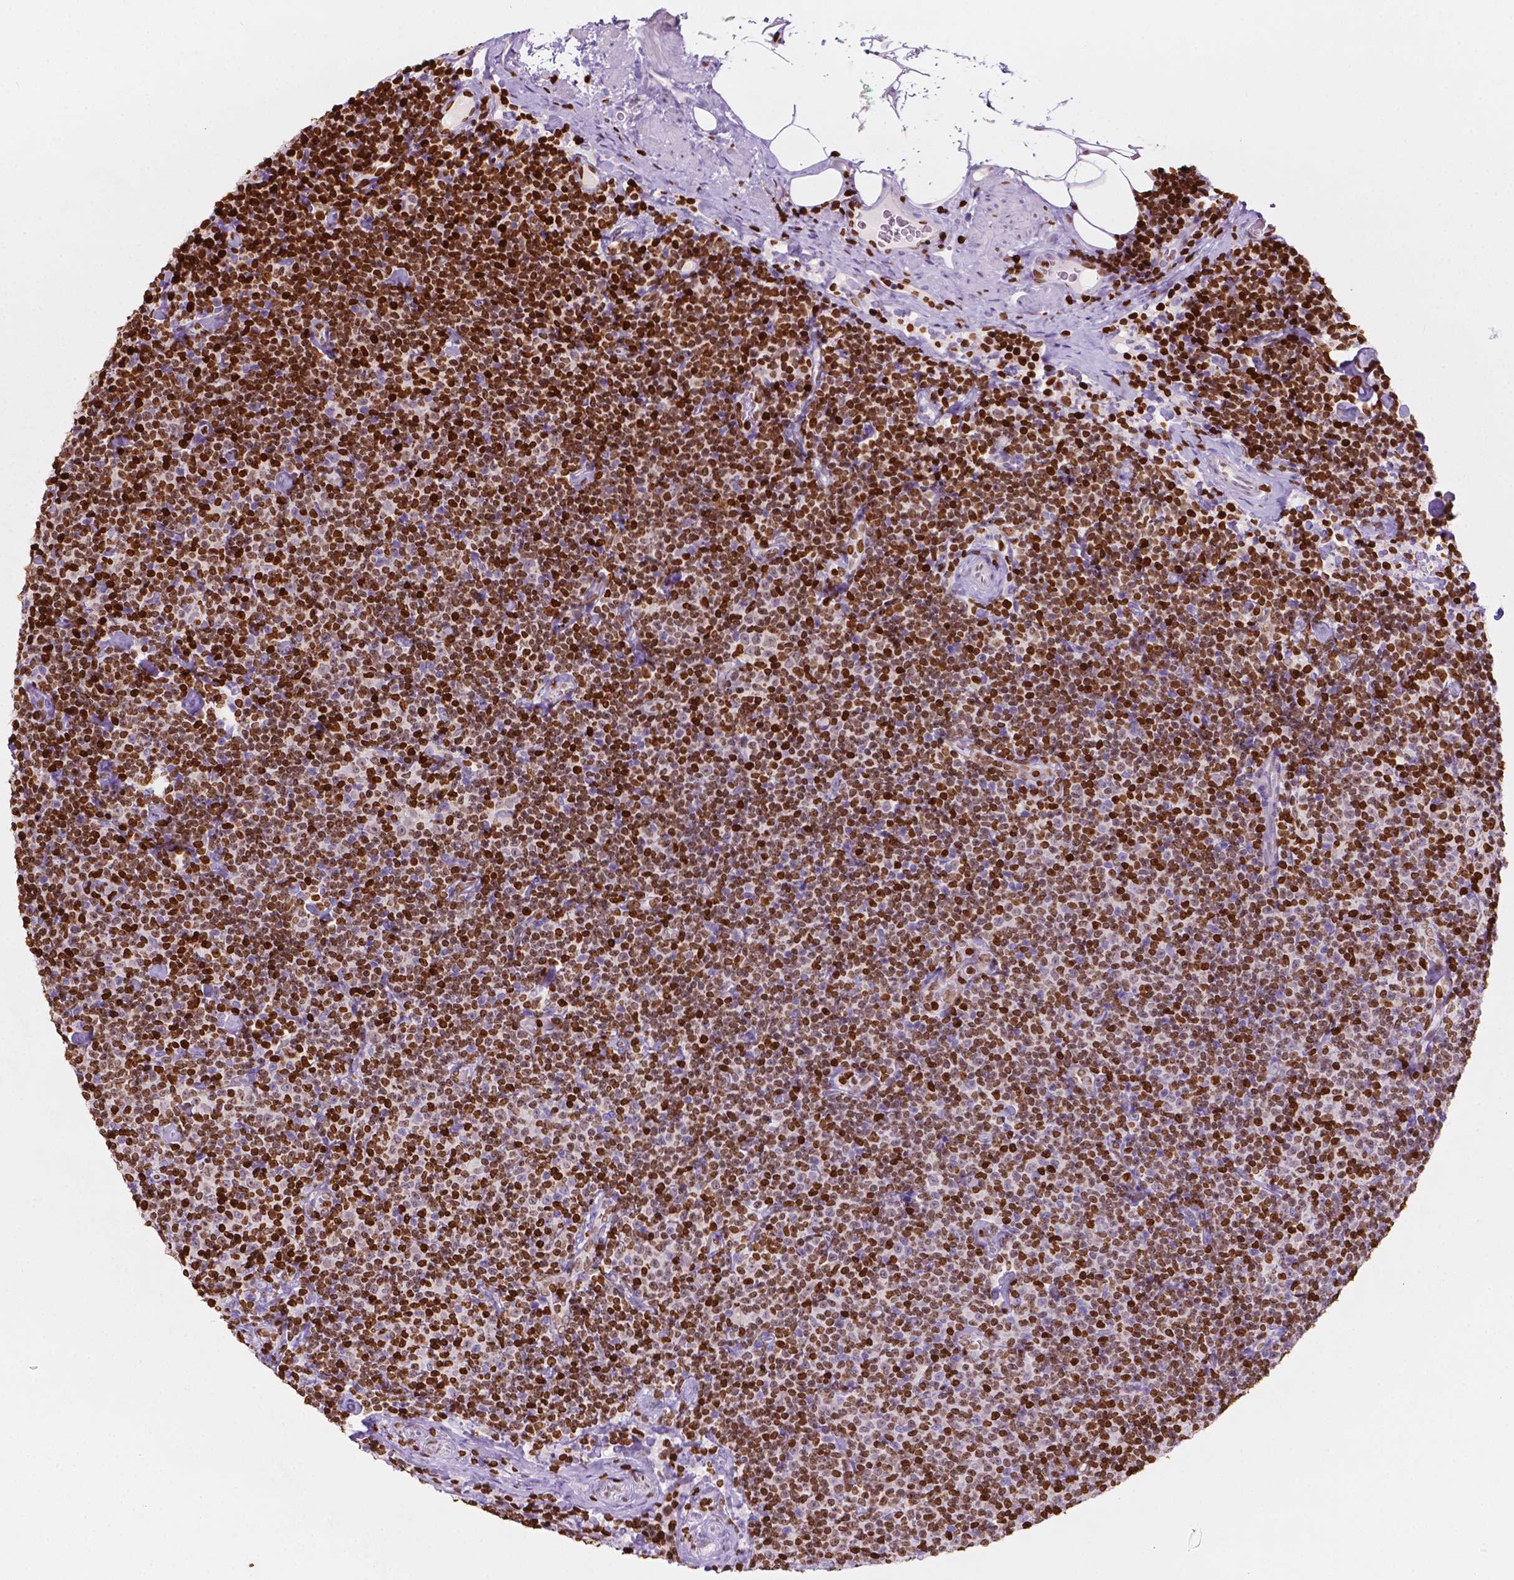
{"staining": {"intensity": "strong", "quantity": ">75%", "location": "nuclear"}, "tissue": "lymphoma", "cell_type": "Tumor cells", "image_type": "cancer", "snomed": [{"axis": "morphology", "description": "Malignant lymphoma, non-Hodgkin's type, Low grade"}, {"axis": "topography", "description": "Lymph node"}], "caption": "Lymphoma stained for a protein (brown) shows strong nuclear positive staining in about >75% of tumor cells.", "gene": "CBY3", "patient": {"sex": "male", "age": 81}}